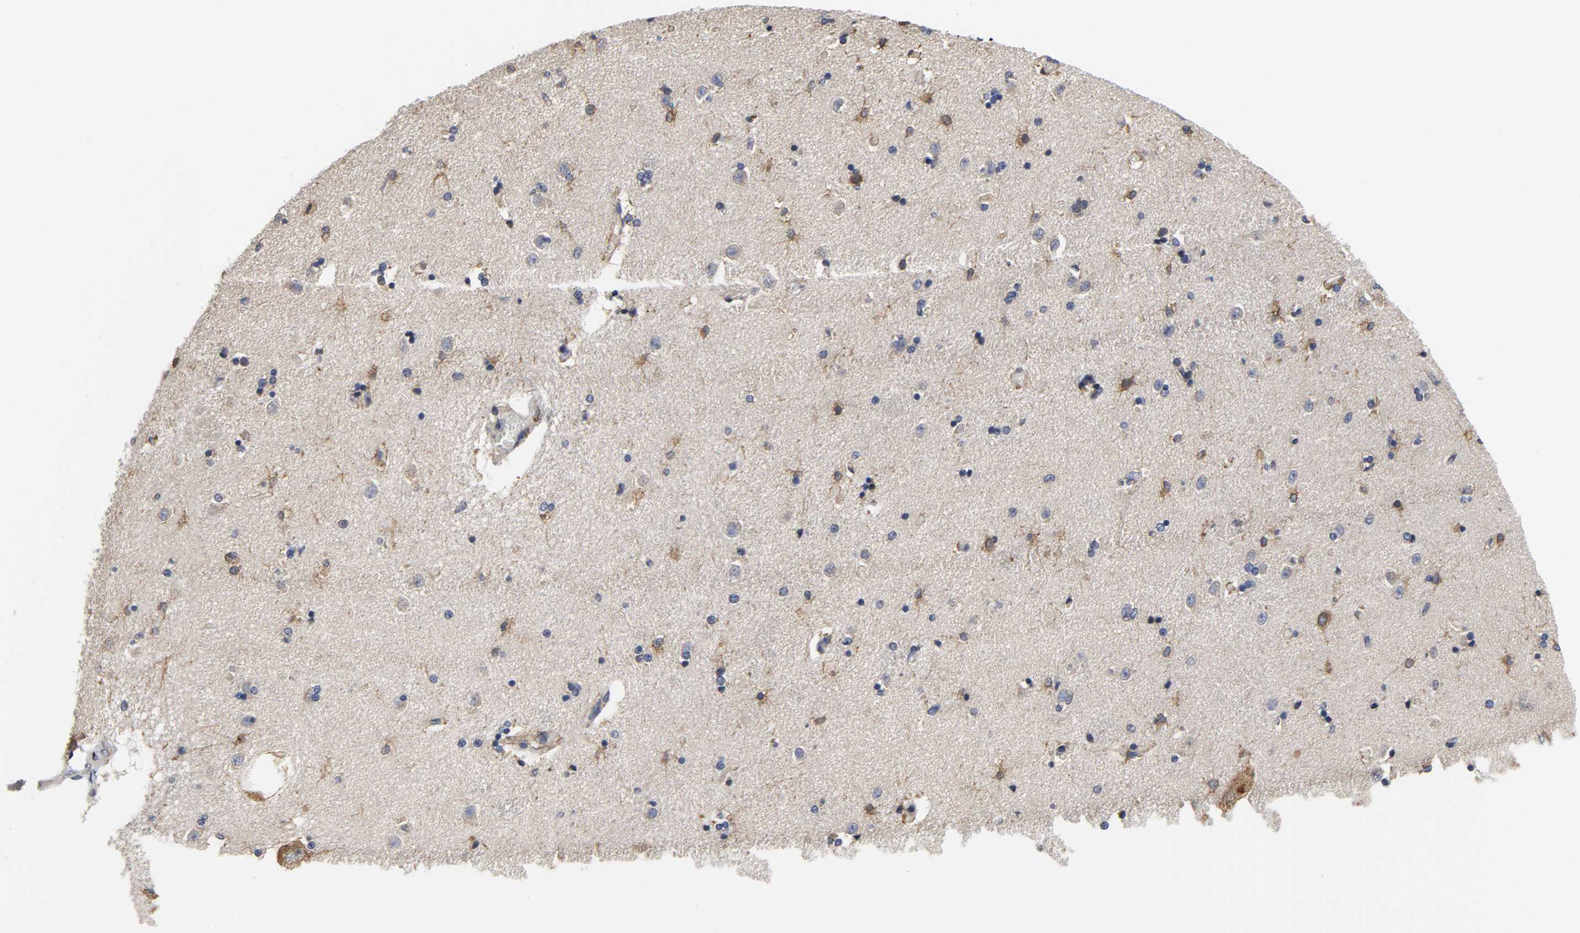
{"staining": {"intensity": "moderate", "quantity": "<25%", "location": "cytoplasmic/membranous"}, "tissue": "caudate", "cell_type": "Glial cells", "image_type": "normal", "snomed": [{"axis": "morphology", "description": "Normal tissue, NOS"}, {"axis": "topography", "description": "Lateral ventricle wall"}], "caption": "The histopathology image demonstrates staining of normal caudate, revealing moderate cytoplasmic/membranous protein expression (brown color) within glial cells. The protein is stained brown, and the nuclei are stained in blue (DAB IHC with brightfield microscopy, high magnification).", "gene": "HCK", "patient": {"sex": "female", "age": 54}}